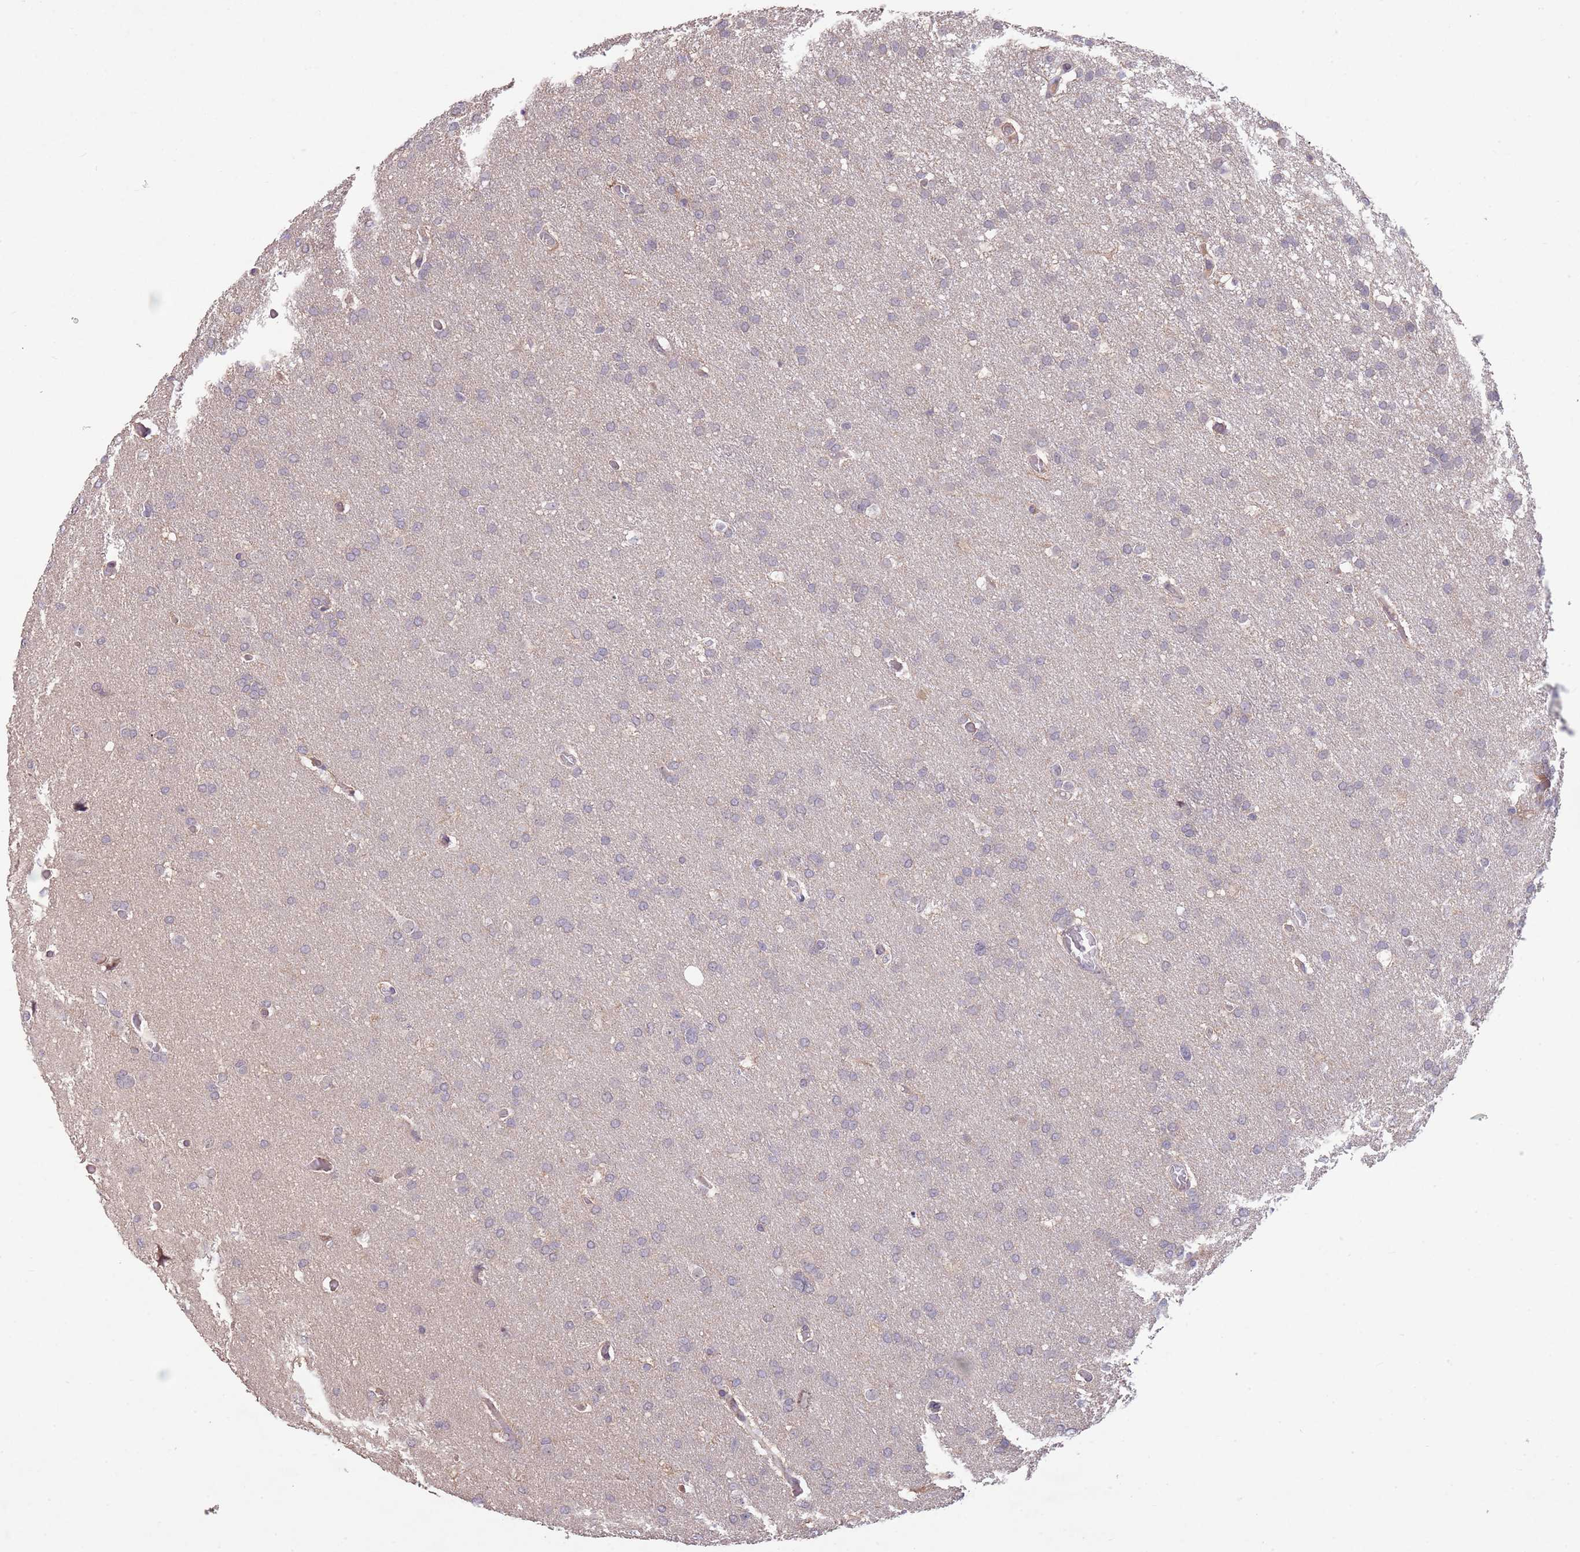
{"staining": {"intensity": "negative", "quantity": "none", "location": "none"}, "tissue": "glioma", "cell_type": "Tumor cells", "image_type": "cancer", "snomed": [{"axis": "morphology", "description": "Glioma, malignant, High grade"}, {"axis": "topography", "description": "Cerebral cortex"}], "caption": "DAB immunohistochemical staining of glioma displays no significant positivity in tumor cells. (Immunohistochemistry, brightfield microscopy, high magnification).", "gene": "MEI1", "patient": {"sex": "female", "age": 36}}